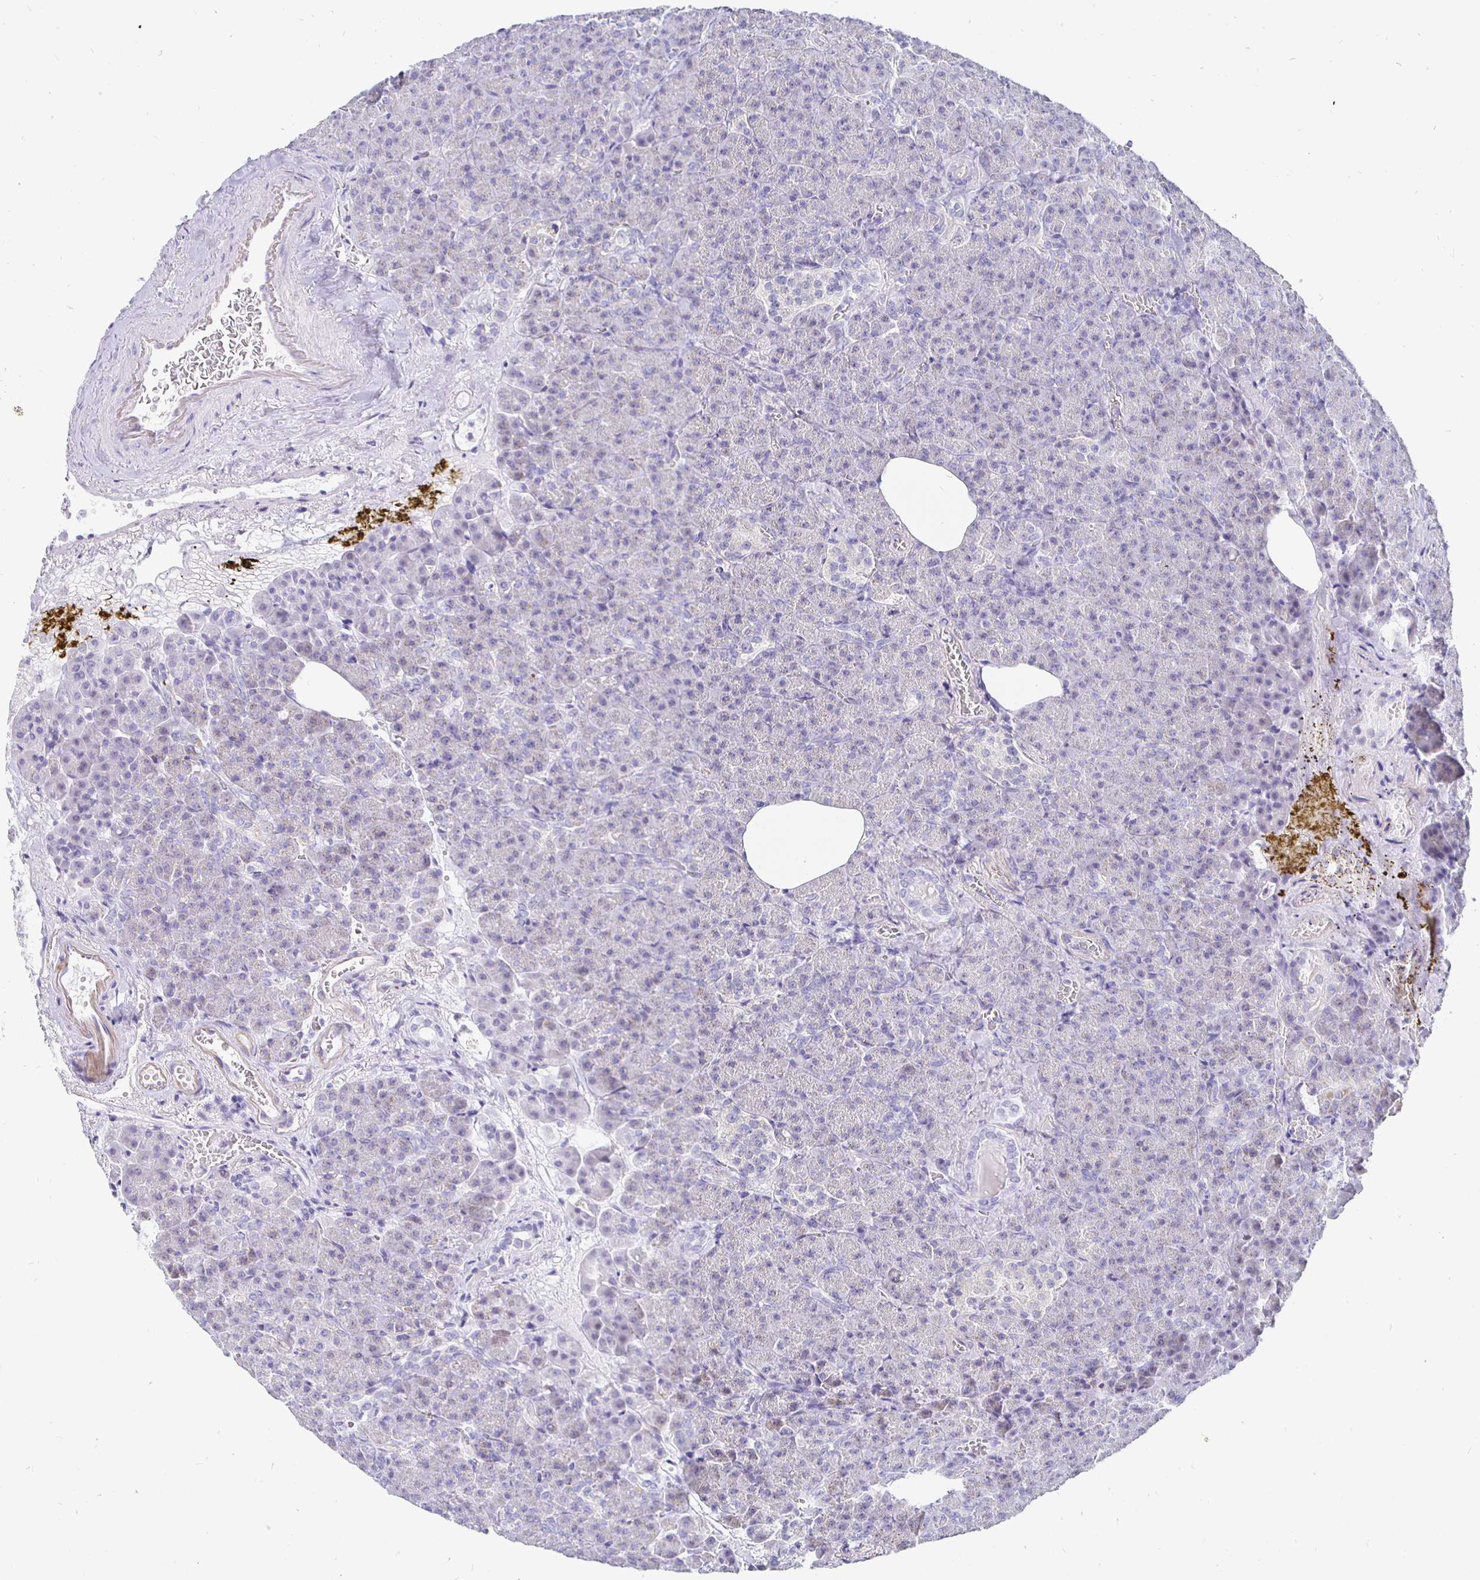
{"staining": {"intensity": "negative", "quantity": "none", "location": "none"}, "tissue": "pancreas", "cell_type": "Exocrine glandular cells", "image_type": "normal", "snomed": [{"axis": "morphology", "description": "Normal tissue, NOS"}, {"axis": "topography", "description": "Pancreas"}], "caption": "Immunohistochemistry histopathology image of benign pancreas stained for a protein (brown), which displays no staining in exocrine glandular cells.", "gene": "CR2", "patient": {"sex": "female", "age": 74}}